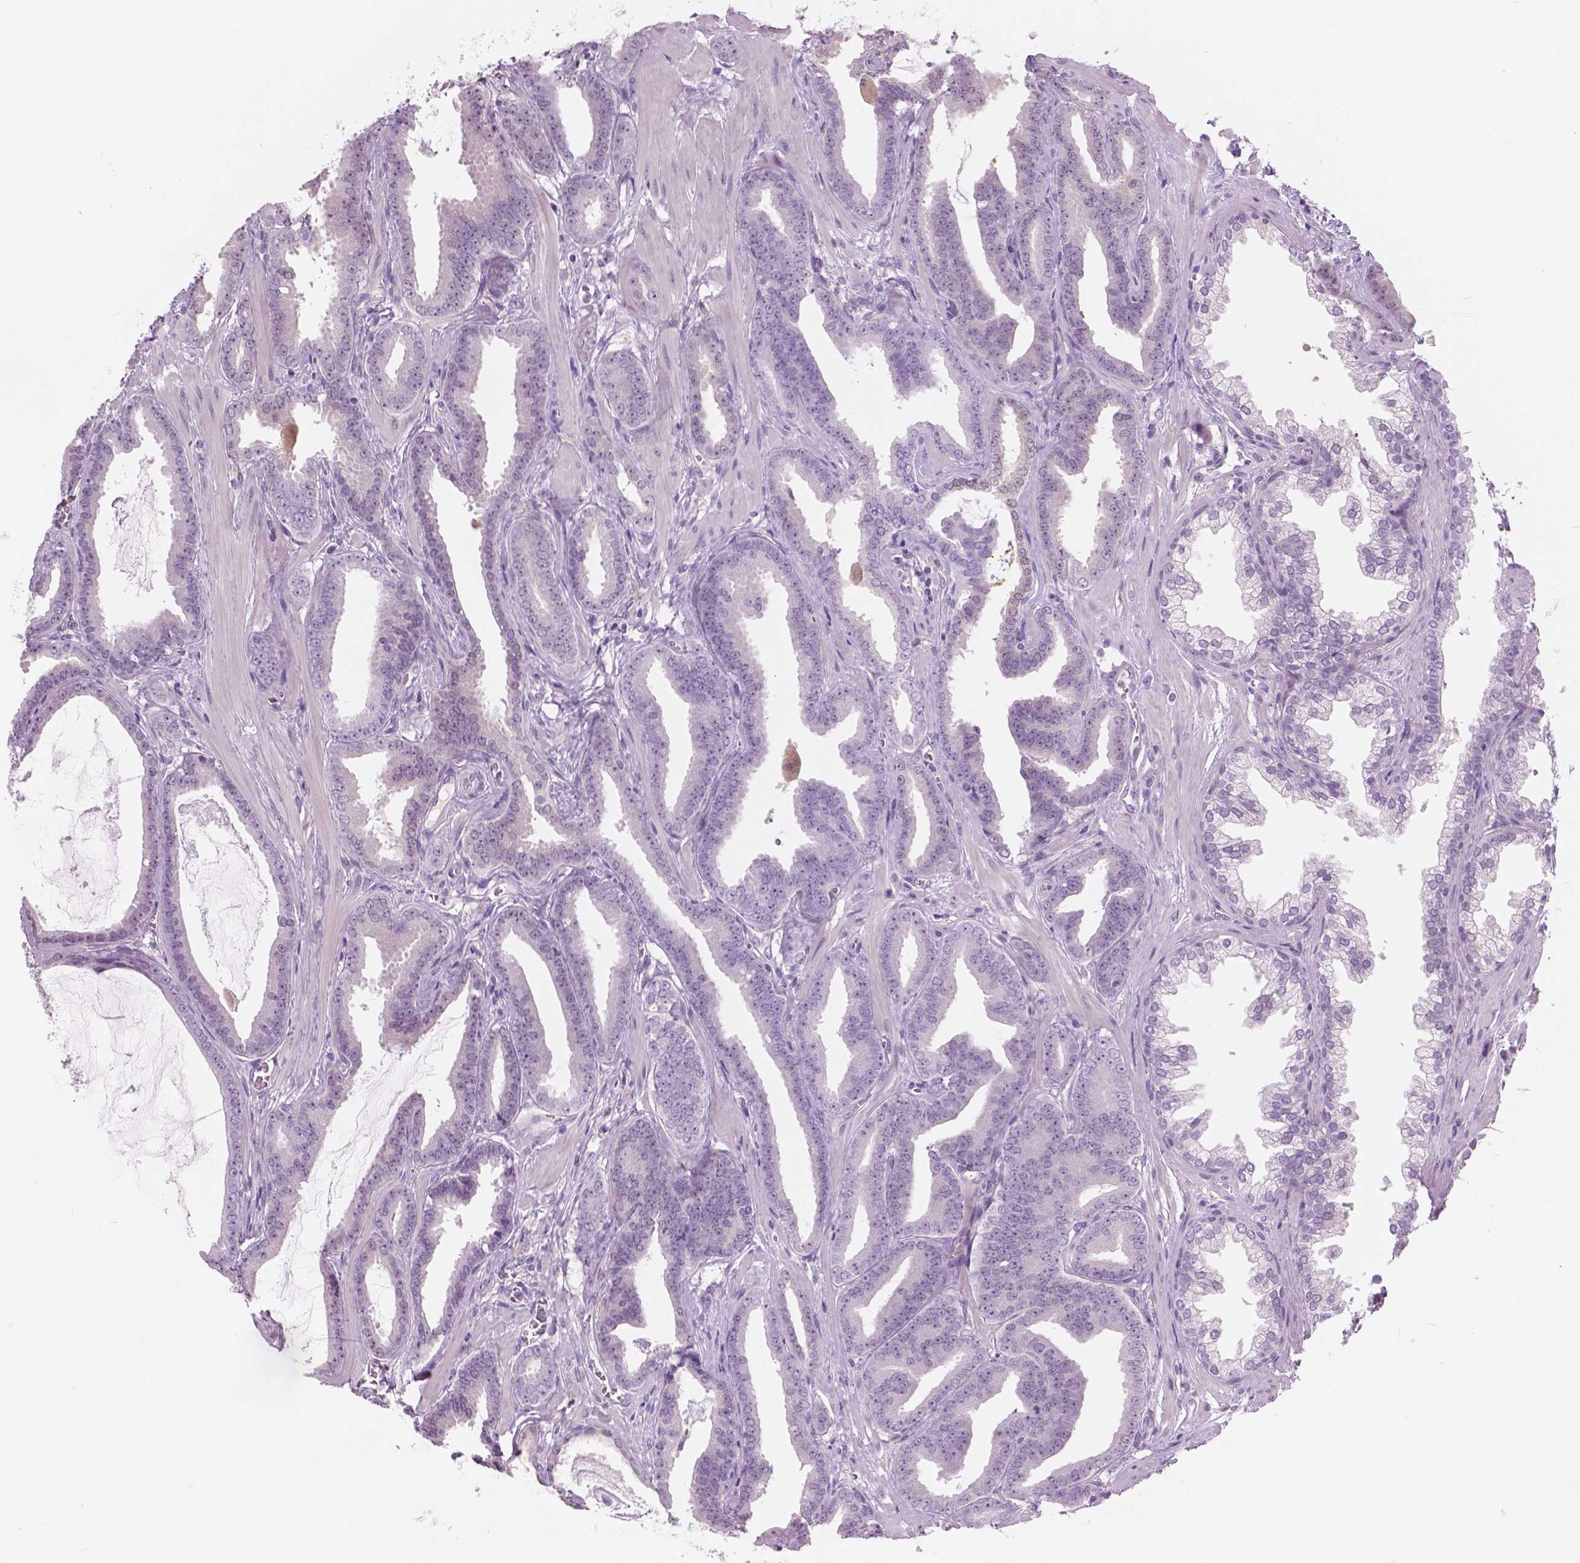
{"staining": {"intensity": "negative", "quantity": "none", "location": "none"}, "tissue": "prostate cancer", "cell_type": "Tumor cells", "image_type": "cancer", "snomed": [{"axis": "morphology", "description": "Adenocarcinoma, Low grade"}, {"axis": "topography", "description": "Prostate"}], "caption": "This is an immunohistochemistry photomicrograph of human low-grade adenocarcinoma (prostate). There is no positivity in tumor cells.", "gene": "GALM", "patient": {"sex": "male", "age": 63}}